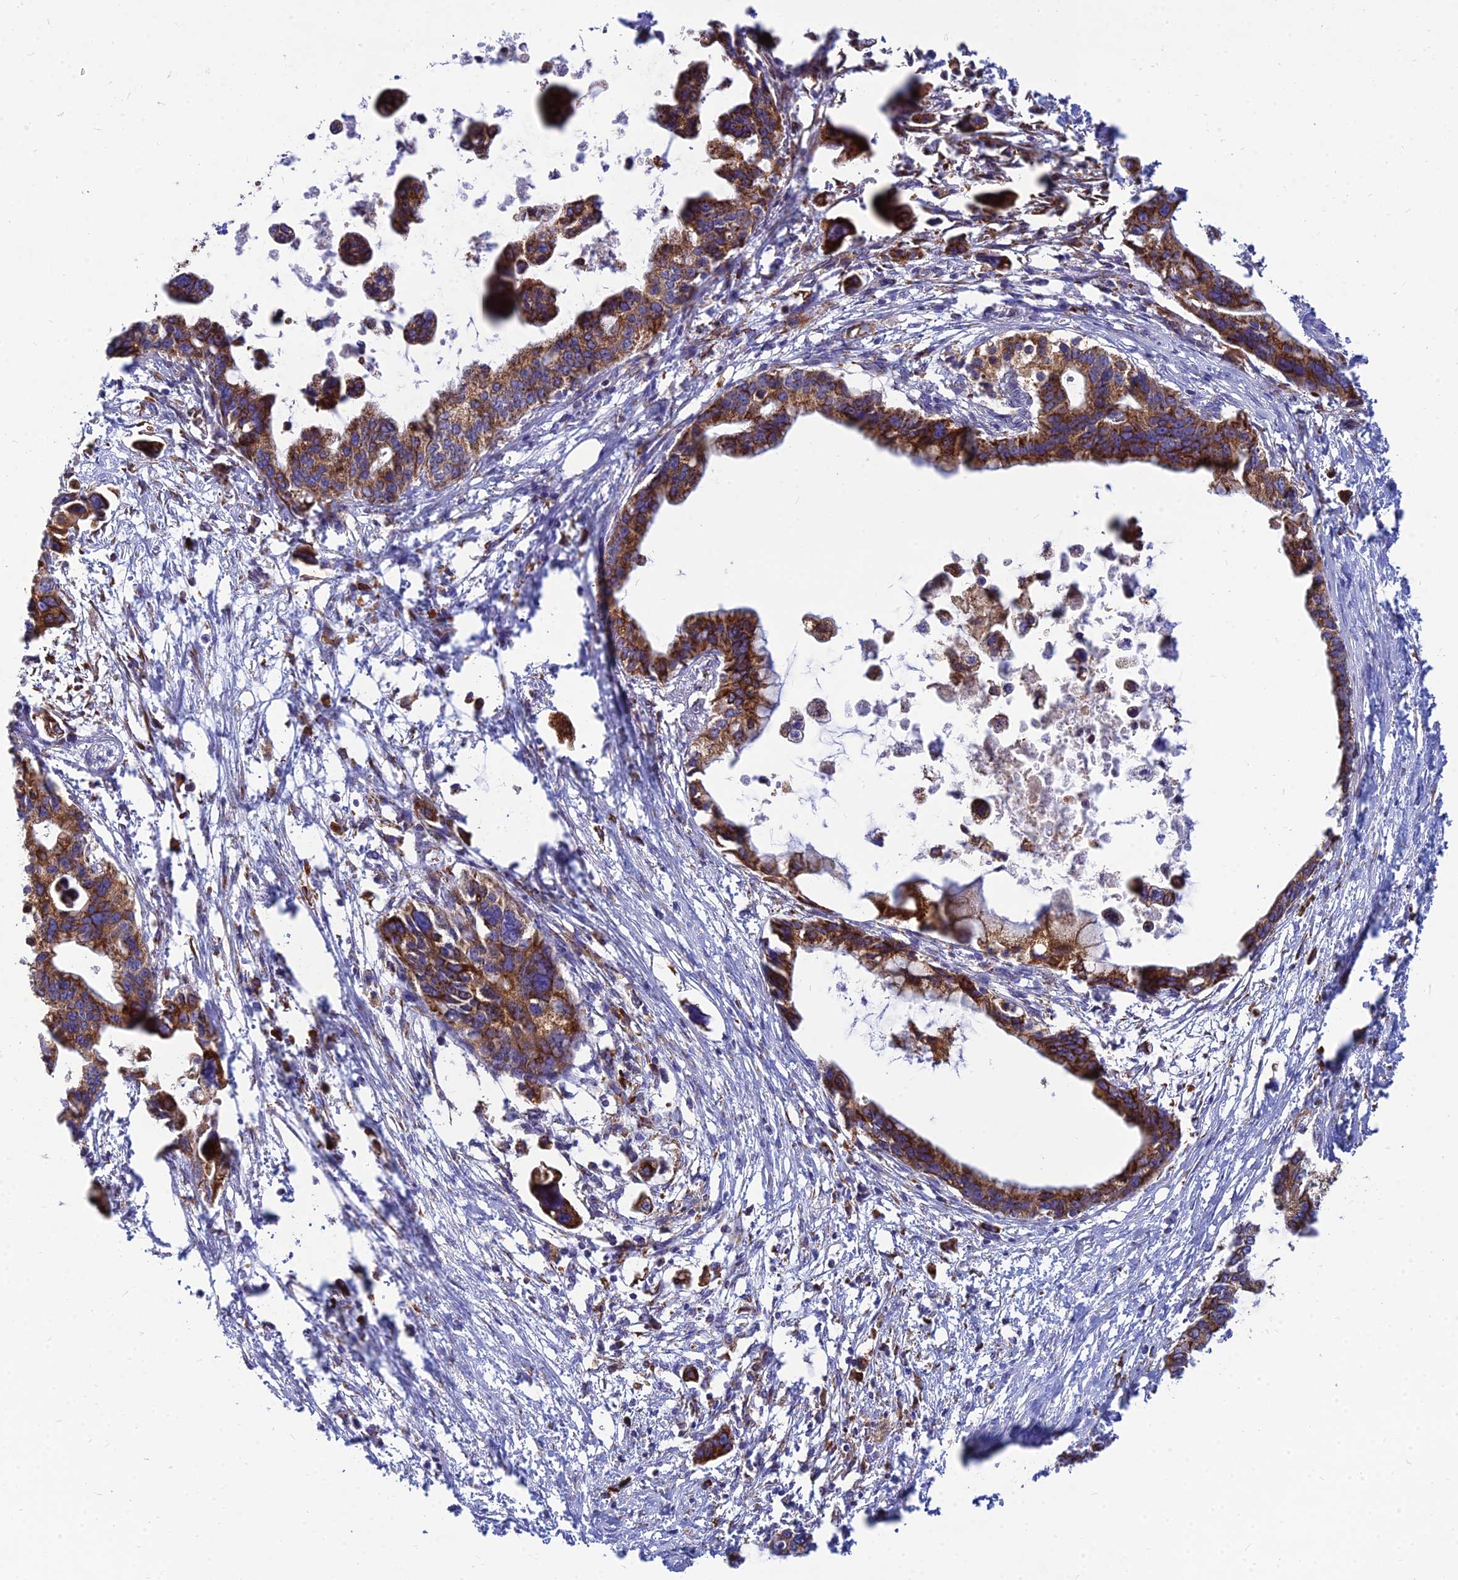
{"staining": {"intensity": "strong", "quantity": ">75%", "location": "cytoplasmic/membranous"}, "tissue": "pancreatic cancer", "cell_type": "Tumor cells", "image_type": "cancer", "snomed": [{"axis": "morphology", "description": "Adenocarcinoma, NOS"}, {"axis": "topography", "description": "Pancreas"}], "caption": "Brown immunohistochemical staining in human pancreatic cancer shows strong cytoplasmic/membranous positivity in approximately >75% of tumor cells.", "gene": "CCT6B", "patient": {"sex": "female", "age": 83}}